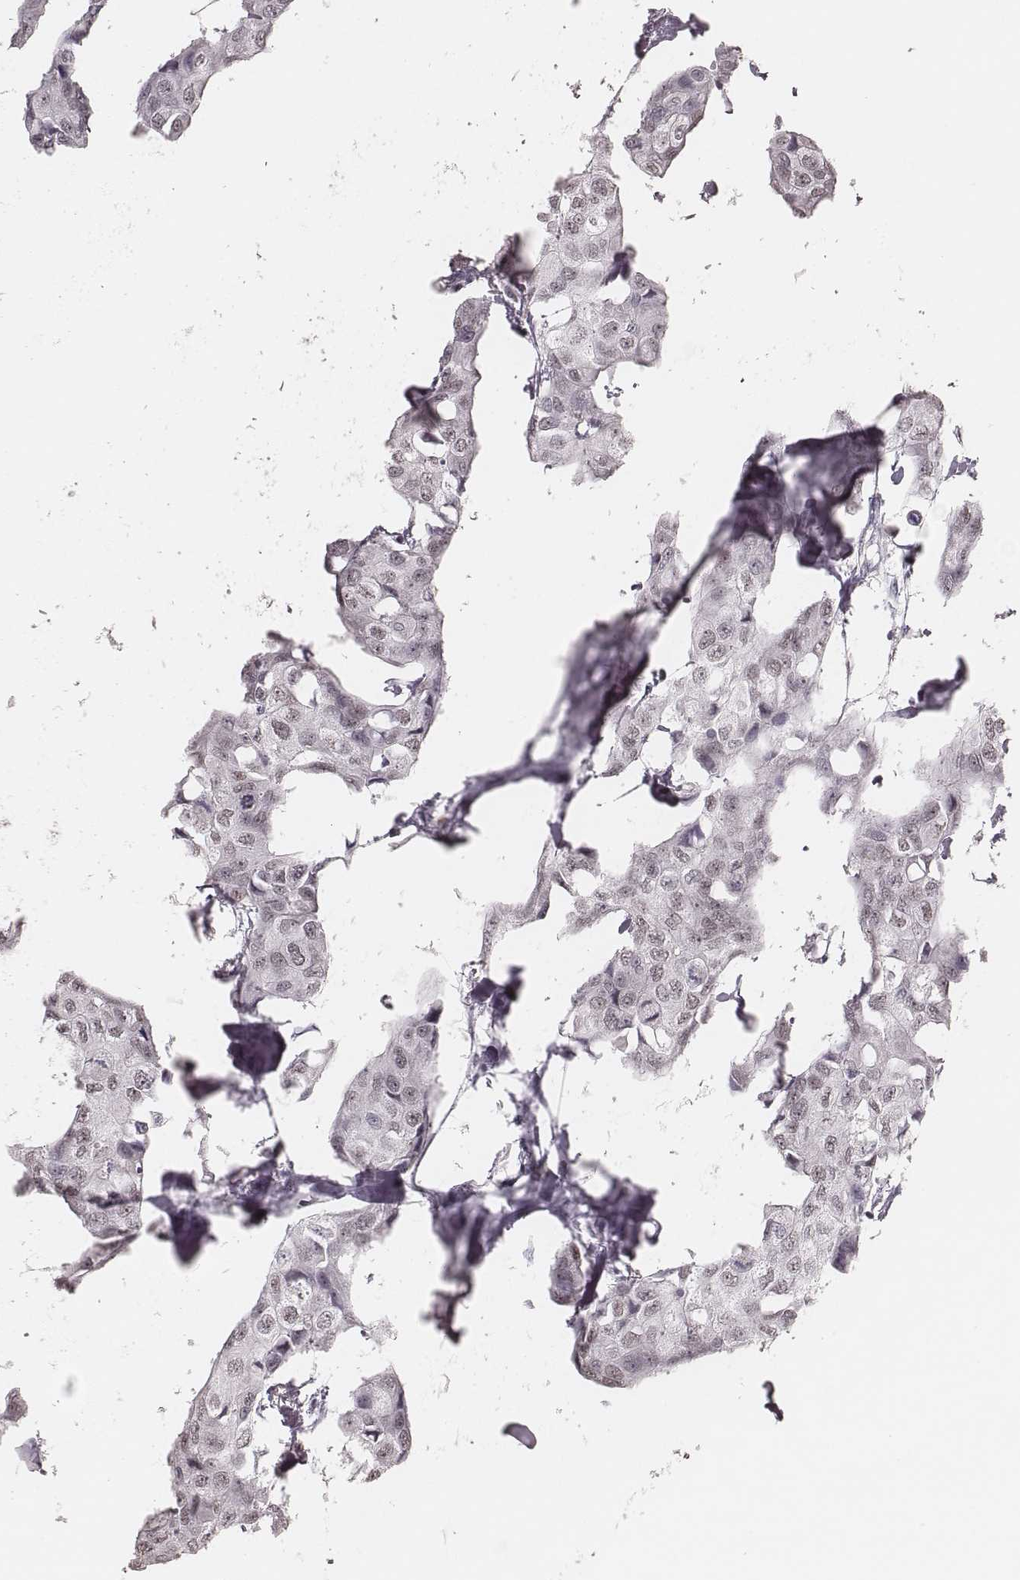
{"staining": {"intensity": "weak", "quantity": "<25%", "location": "nuclear"}, "tissue": "breast cancer", "cell_type": "Tumor cells", "image_type": "cancer", "snomed": [{"axis": "morphology", "description": "Duct carcinoma"}, {"axis": "topography", "description": "Breast"}], "caption": "This photomicrograph is of breast invasive ductal carcinoma stained with IHC to label a protein in brown with the nuclei are counter-stained blue. There is no staining in tumor cells.", "gene": "KITLG", "patient": {"sex": "female", "age": 80}}